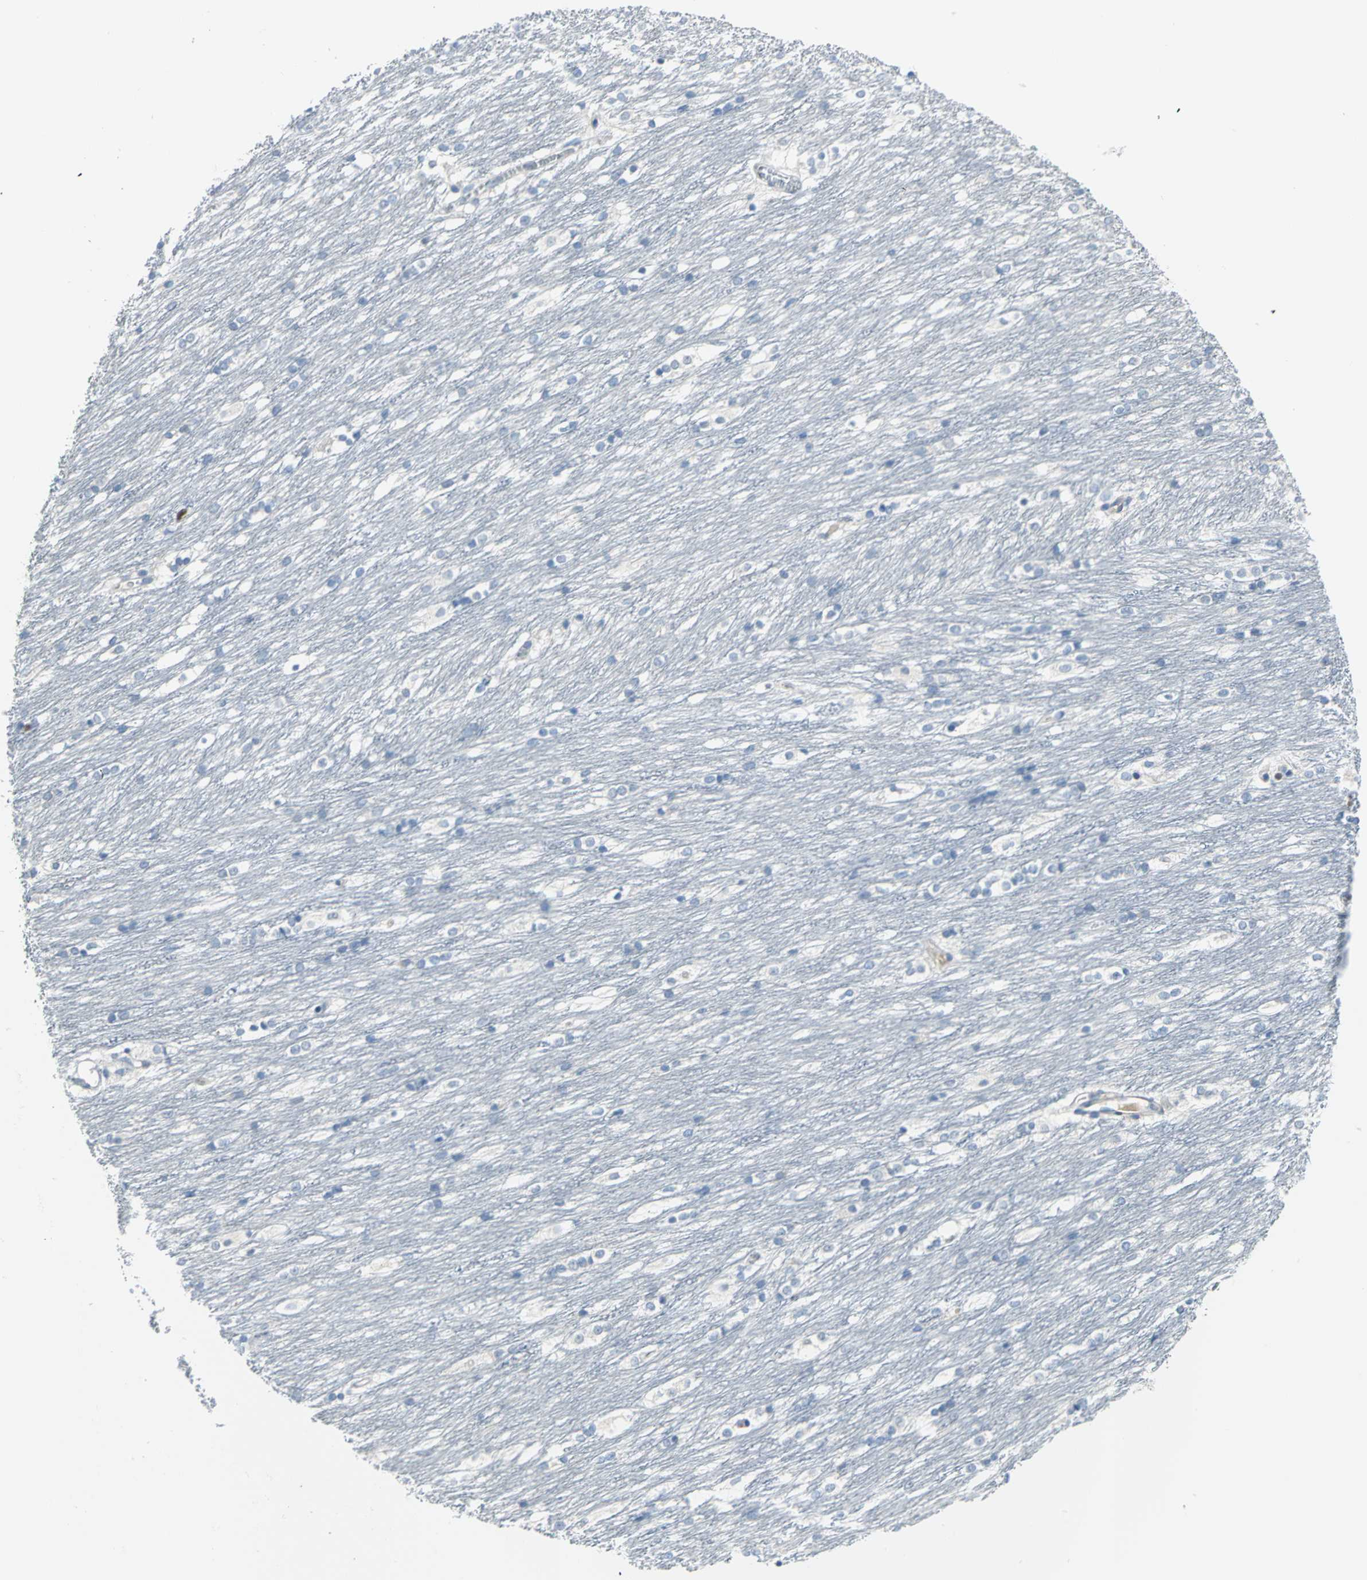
{"staining": {"intensity": "negative", "quantity": "none", "location": "none"}, "tissue": "caudate", "cell_type": "Glial cells", "image_type": "normal", "snomed": [{"axis": "morphology", "description": "Normal tissue, NOS"}, {"axis": "topography", "description": "Lateral ventricle wall"}], "caption": "Caudate was stained to show a protein in brown. There is no significant staining in glial cells. (DAB immunohistochemistry (IHC), high magnification).", "gene": "MCM3", "patient": {"sex": "female", "age": 19}}